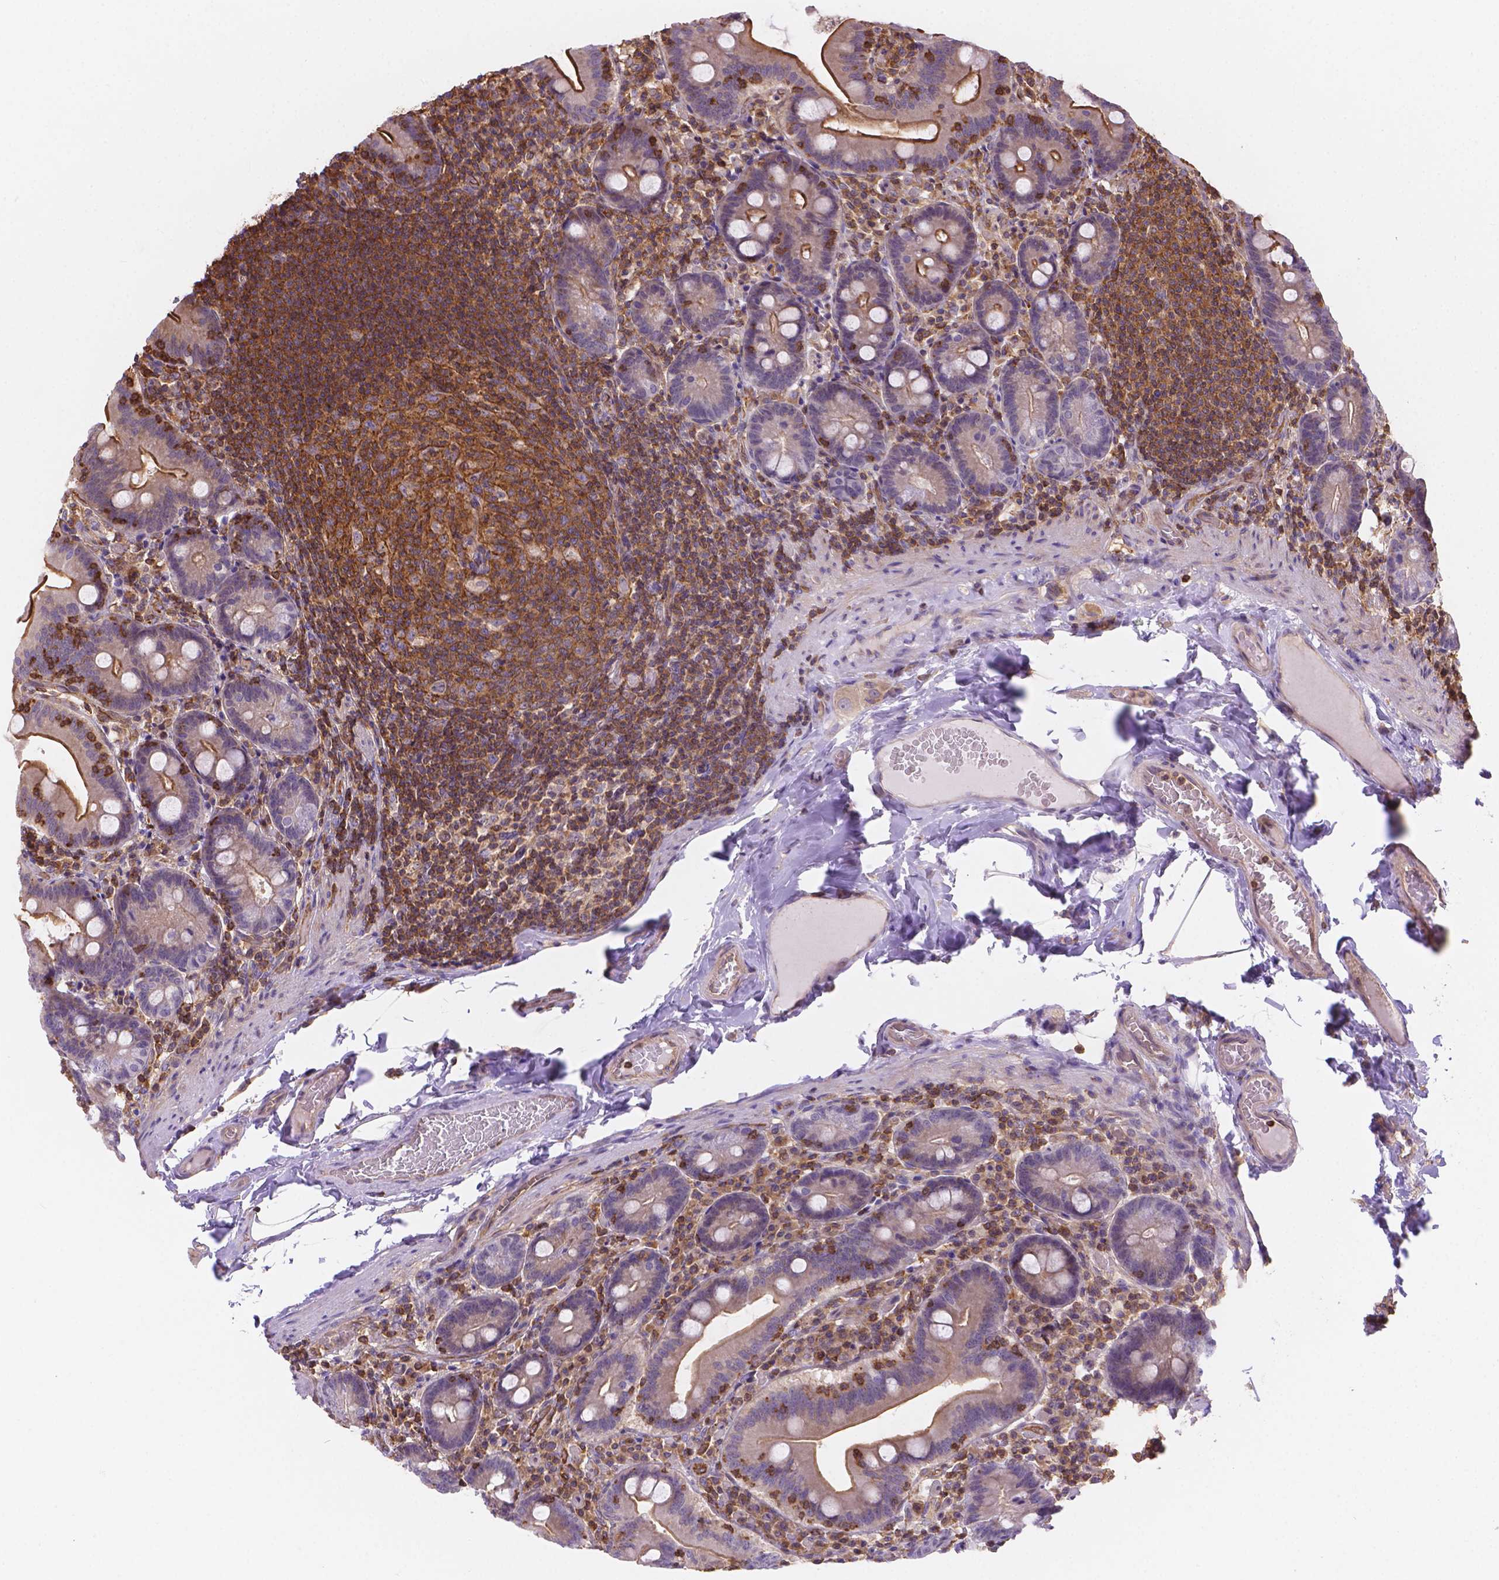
{"staining": {"intensity": "moderate", "quantity": "25%-75%", "location": "cytoplasmic/membranous"}, "tissue": "small intestine", "cell_type": "Glandular cells", "image_type": "normal", "snomed": [{"axis": "morphology", "description": "Normal tissue, NOS"}, {"axis": "topography", "description": "Small intestine"}], "caption": "Brown immunohistochemical staining in unremarkable human small intestine demonstrates moderate cytoplasmic/membranous positivity in about 25%-75% of glandular cells. The protein is stained brown, and the nuclei are stained in blue (DAB (3,3'-diaminobenzidine) IHC with brightfield microscopy, high magnification).", "gene": "DMWD", "patient": {"sex": "male", "age": 37}}